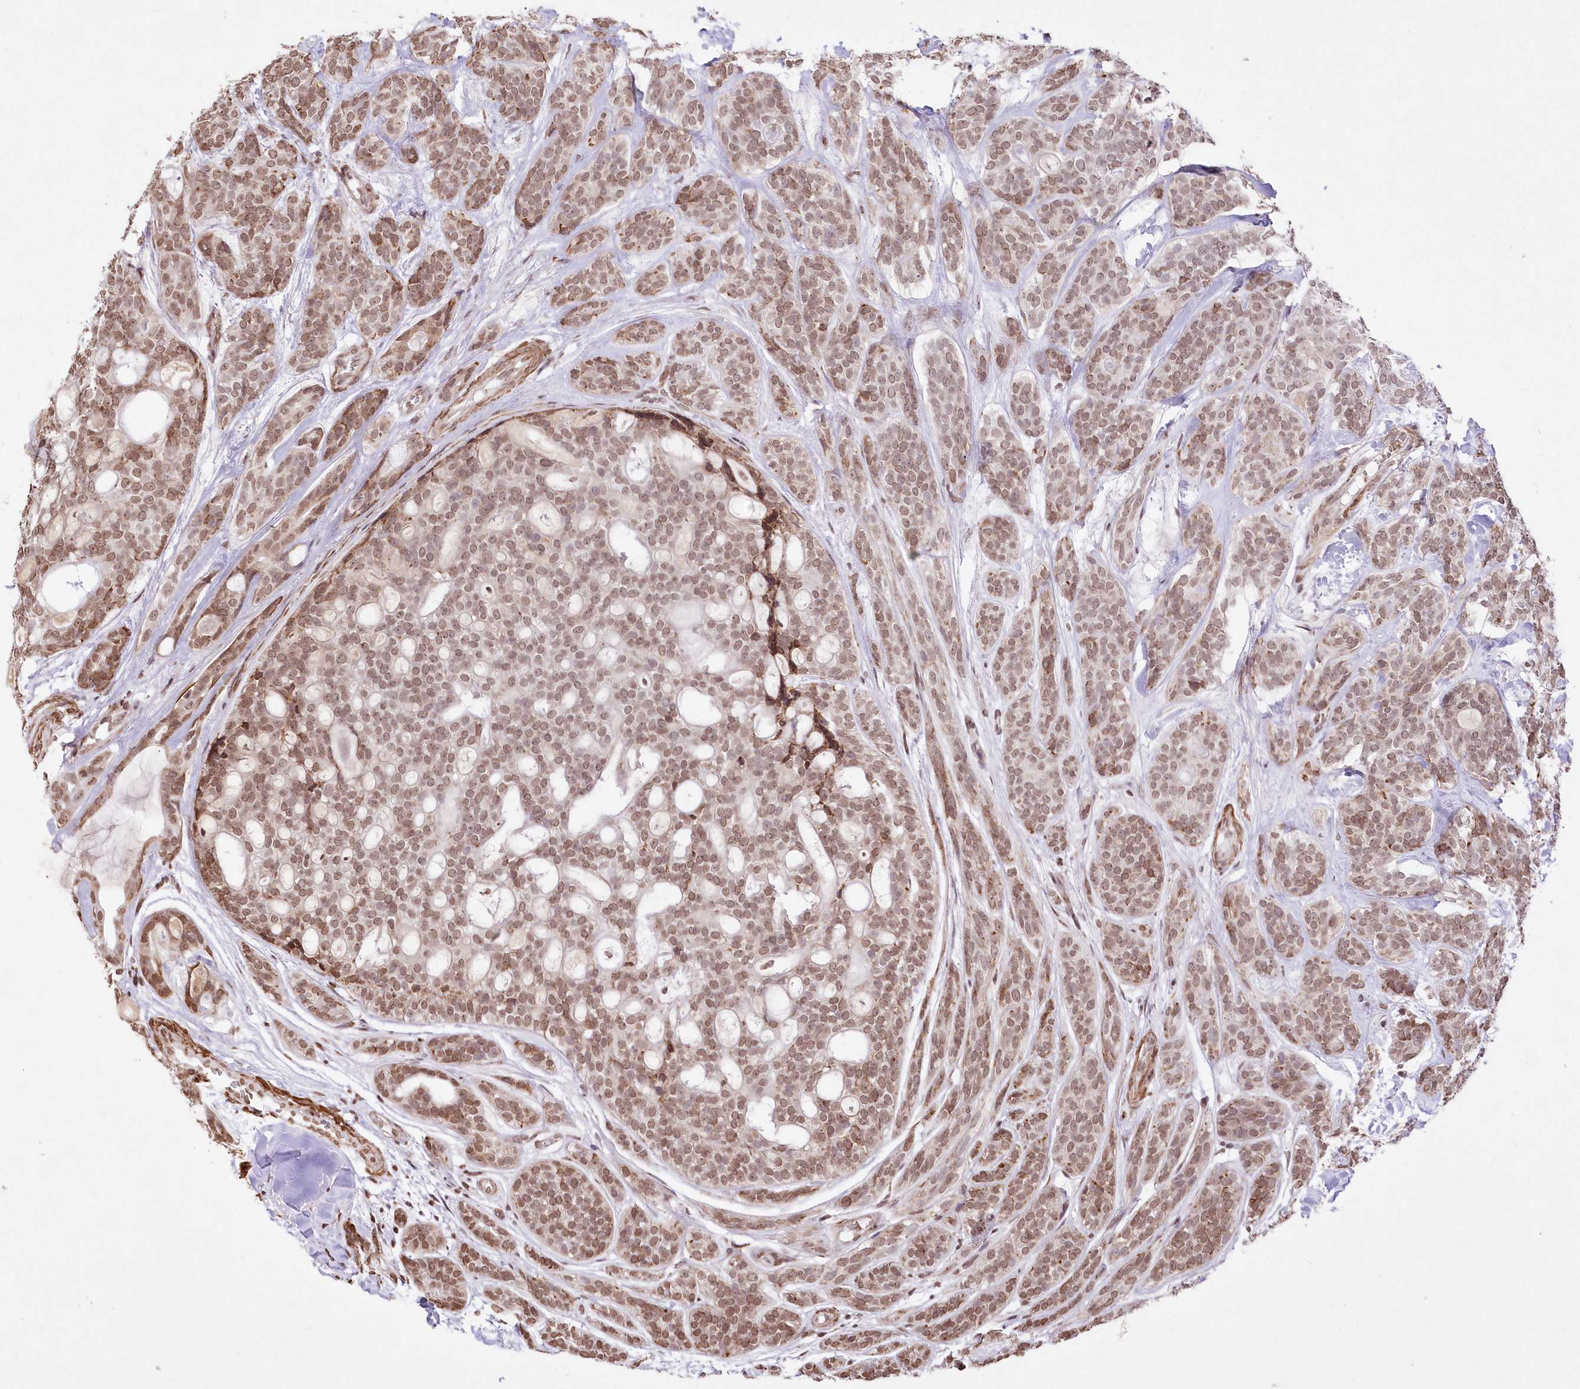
{"staining": {"intensity": "moderate", "quantity": ">75%", "location": "nuclear"}, "tissue": "head and neck cancer", "cell_type": "Tumor cells", "image_type": "cancer", "snomed": [{"axis": "morphology", "description": "Adenocarcinoma, NOS"}, {"axis": "topography", "description": "Head-Neck"}], "caption": "This photomicrograph exhibits IHC staining of head and neck cancer (adenocarcinoma), with medium moderate nuclear positivity in about >75% of tumor cells.", "gene": "RBM27", "patient": {"sex": "male", "age": 66}}